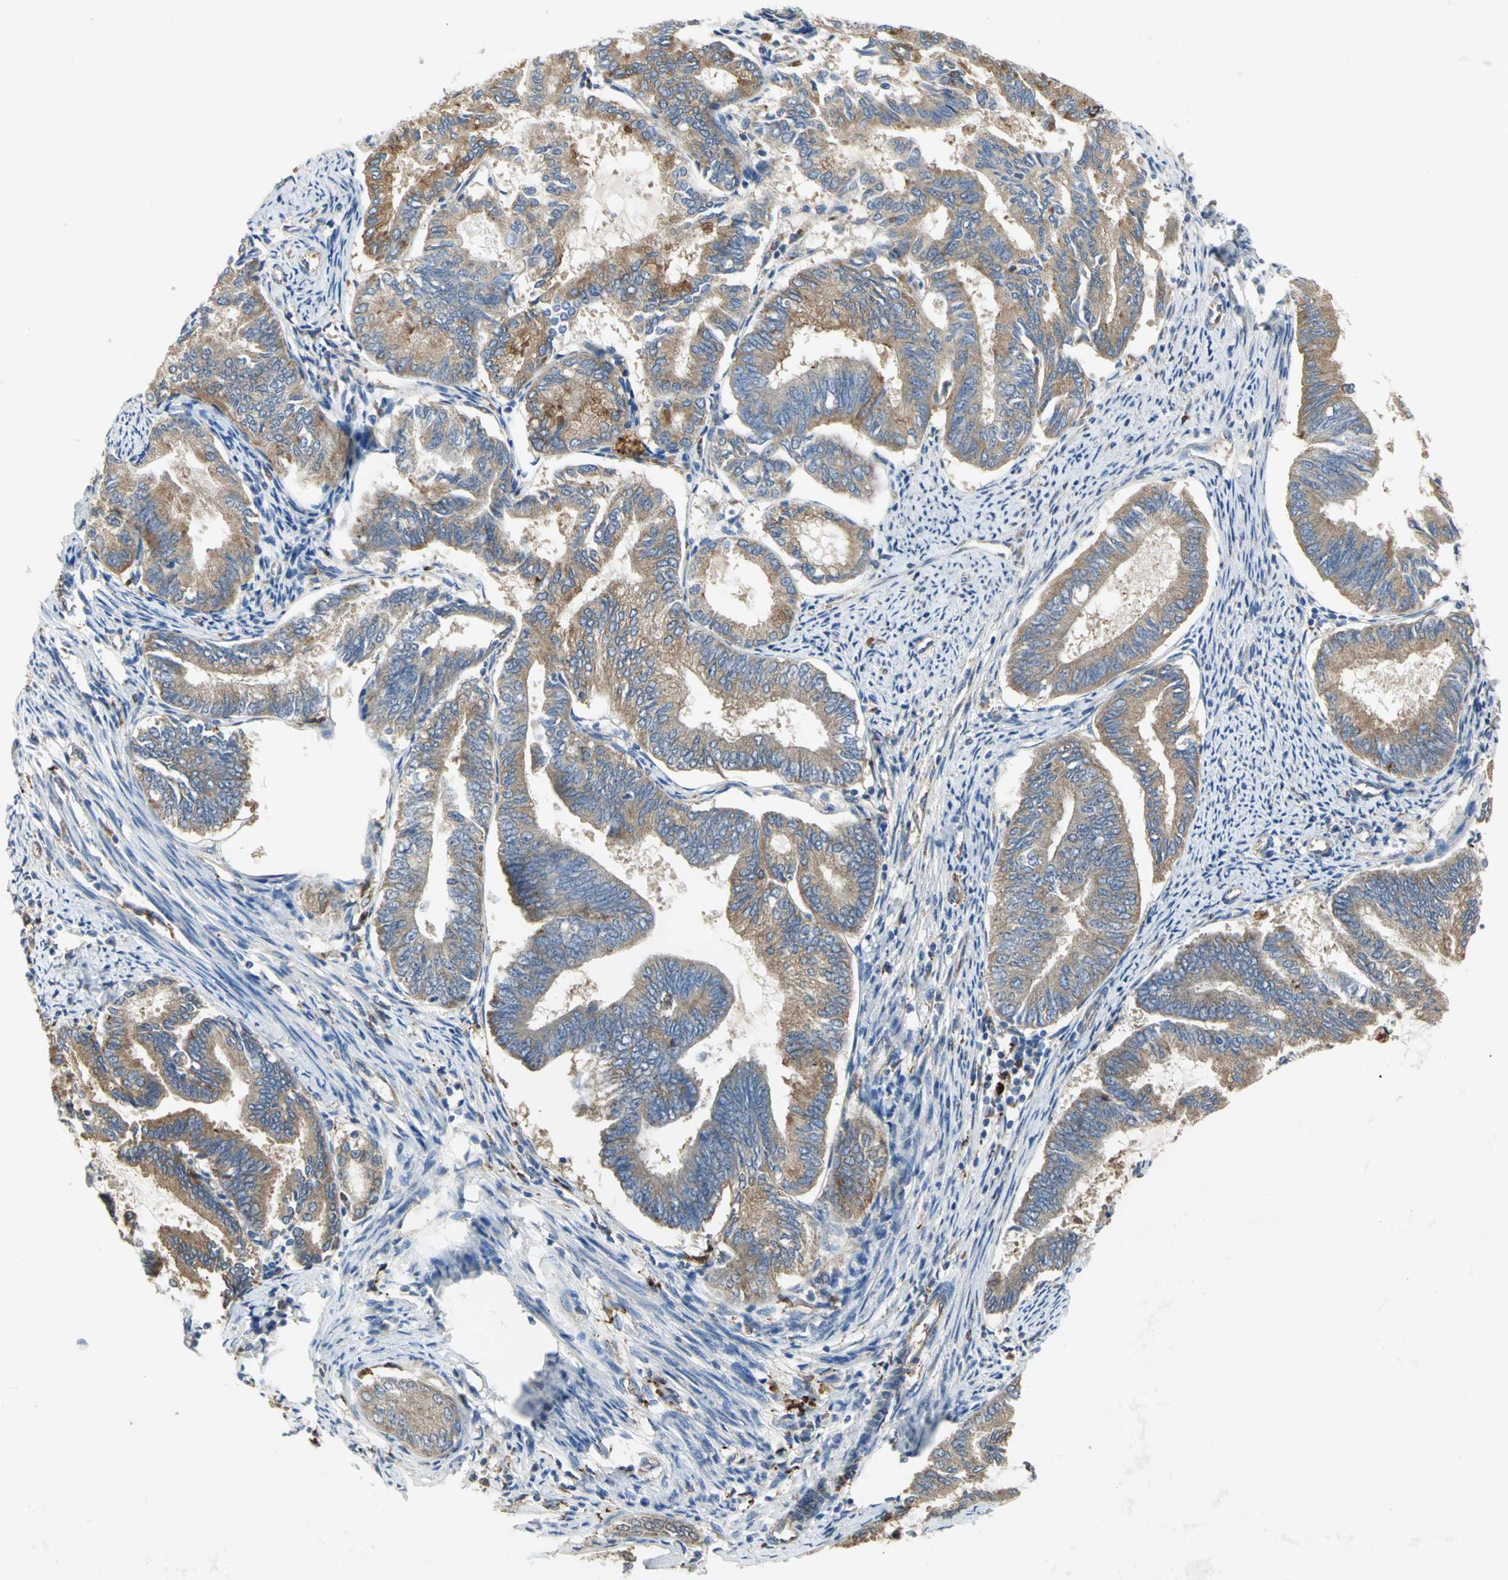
{"staining": {"intensity": "moderate", "quantity": ">75%", "location": "cytoplasmic/membranous"}, "tissue": "endometrial cancer", "cell_type": "Tumor cells", "image_type": "cancer", "snomed": [{"axis": "morphology", "description": "Adenocarcinoma, NOS"}, {"axis": "topography", "description": "Endometrium"}], "caption": "Moderate cytoplasmic/membranous protein staining is appreciated in approximately >75% of tumor cells in endometrial cancer.", "gene": "DIAPH2", "patient": {"sex": "female", "age": 86}}